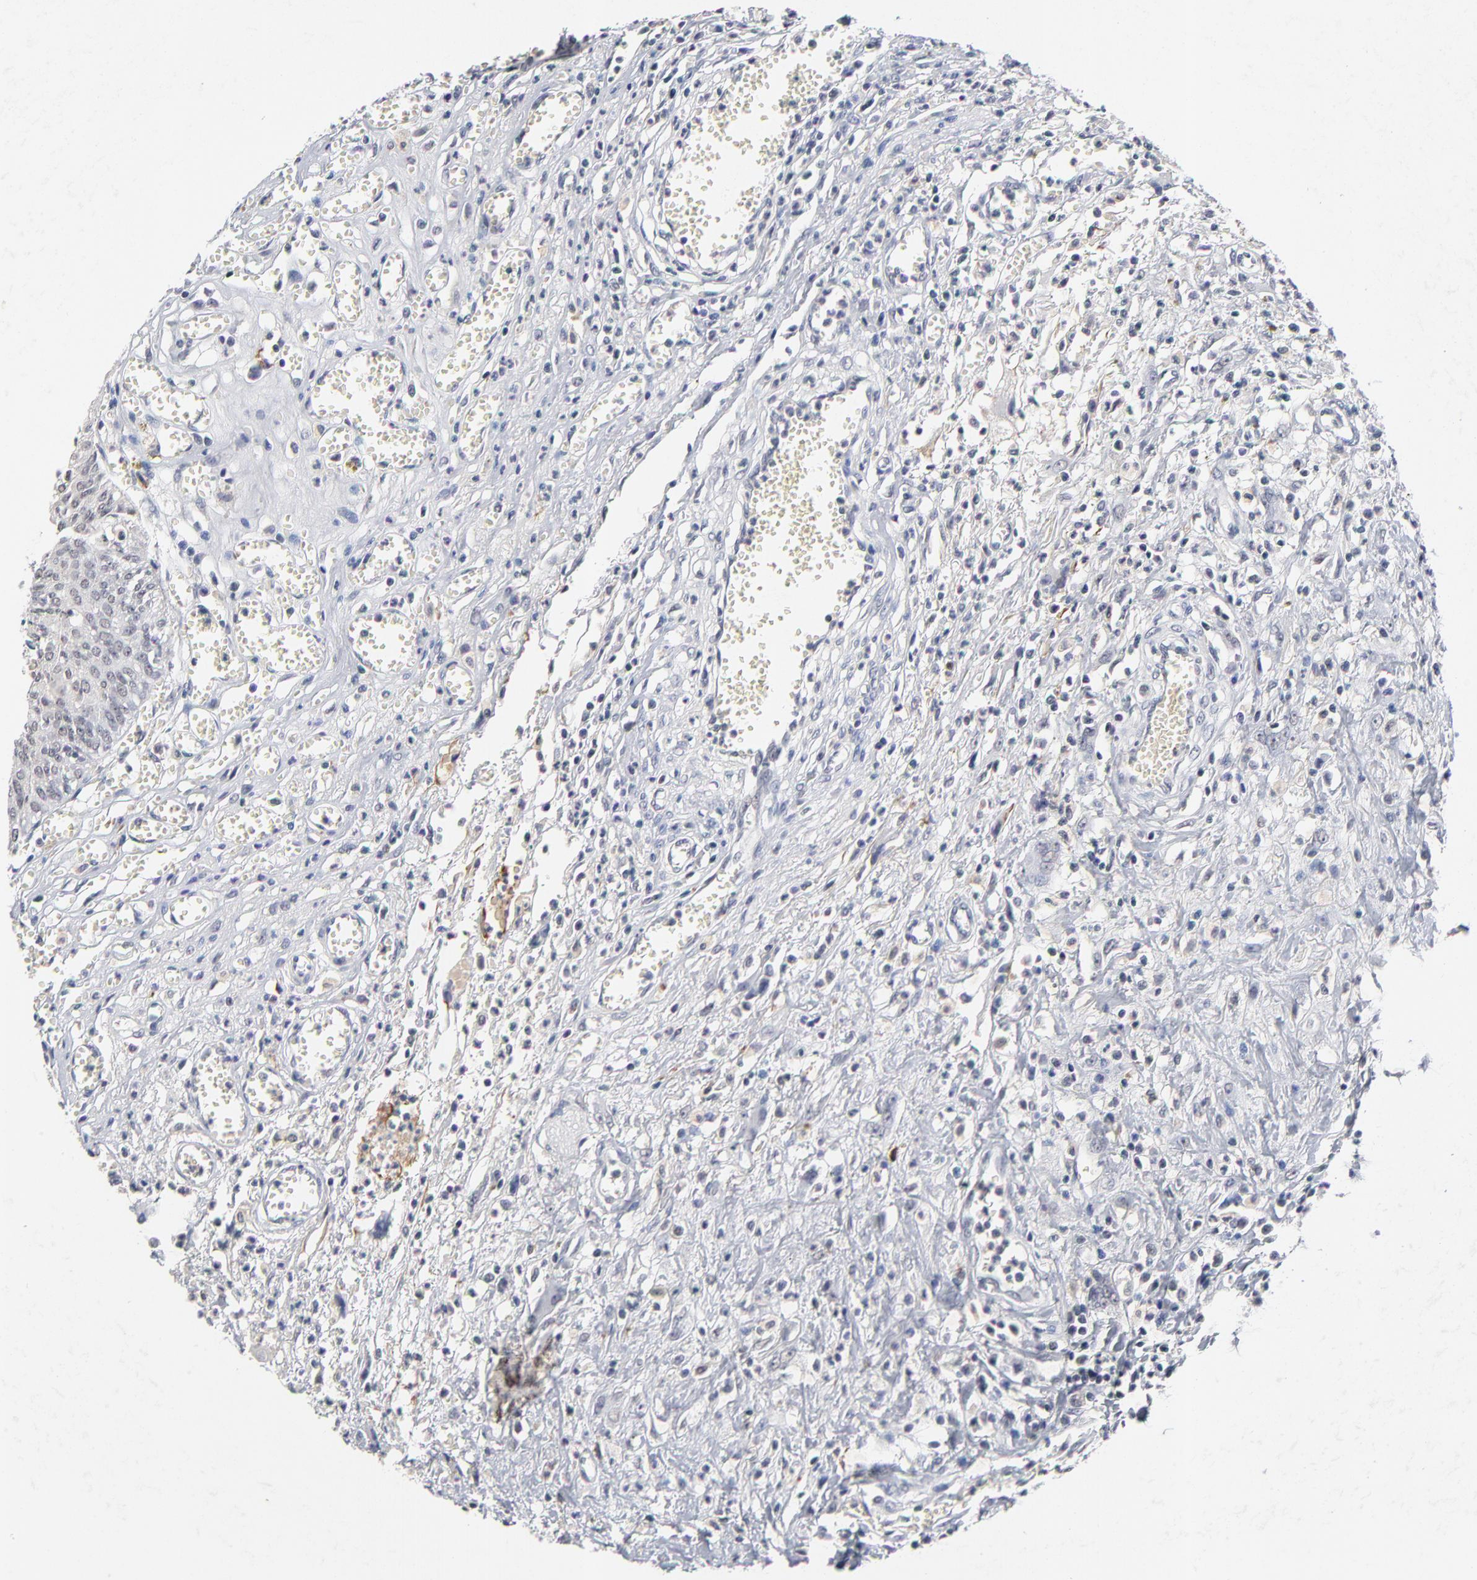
{"staining": {"intensity": "negative", "quantity": "none", "location": "none"}, "tissue": "urothelial cancer", "cell_type": "Tumor cells", "image_type": "cancer", "snomed": [{"axis": "morphology", "description": "Urothelial carcinoma, High grade"}, {"axis": "topography", "description": "Urinary bladder"}], "caption": "IHC photomicrograph of neoplastic tissue: human urothelial cancer stained with DAB reveals no significant protein expression in tumor cells.", "gene": "WSB1", "patient": {"sex": "male", "age": 66}}